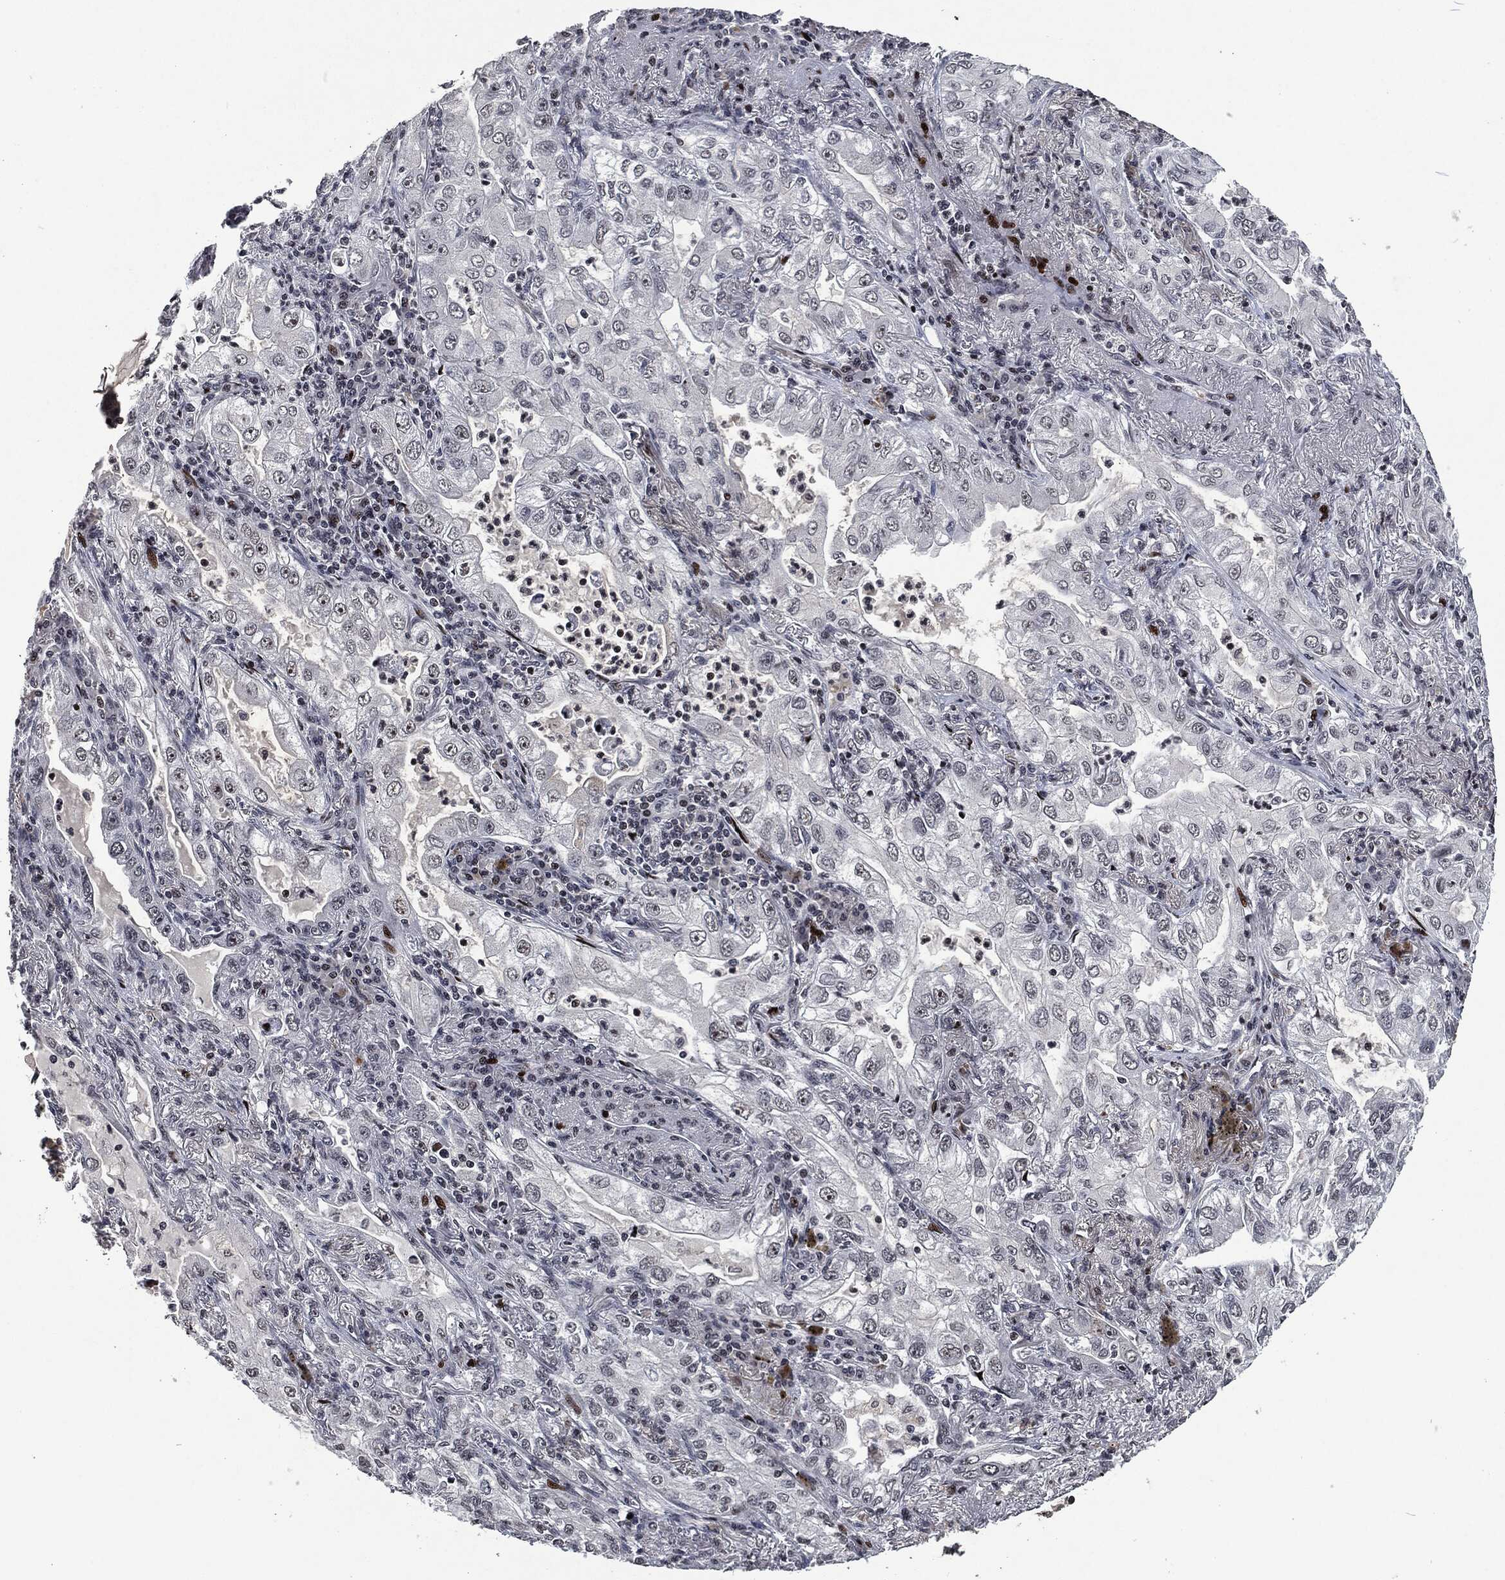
{"staining": {"intensity": "negative", "quantity": "none", "location": "none"}, "tissue": "lung cancer", "cell_type": "Tumor cells", "image_type": "cancer", "snomed": [{"axis": "morphology", "description": "Adenocarcinoma, NOS"}, {"axis": "topography", "description": "Lung"}], "caption": "Immunohistochemistry micrograph of neoplastic tissue: human adenocarcinoma (lung) stained with DAB displays no significant protein staining in tumor cells. (Brightfield microscopy of DAB (3,3'-diaminobenzidine) immunohistochemistry at high magnification).", "gene": "EGFR", "patient": {"sex": "female", "age": 73}}